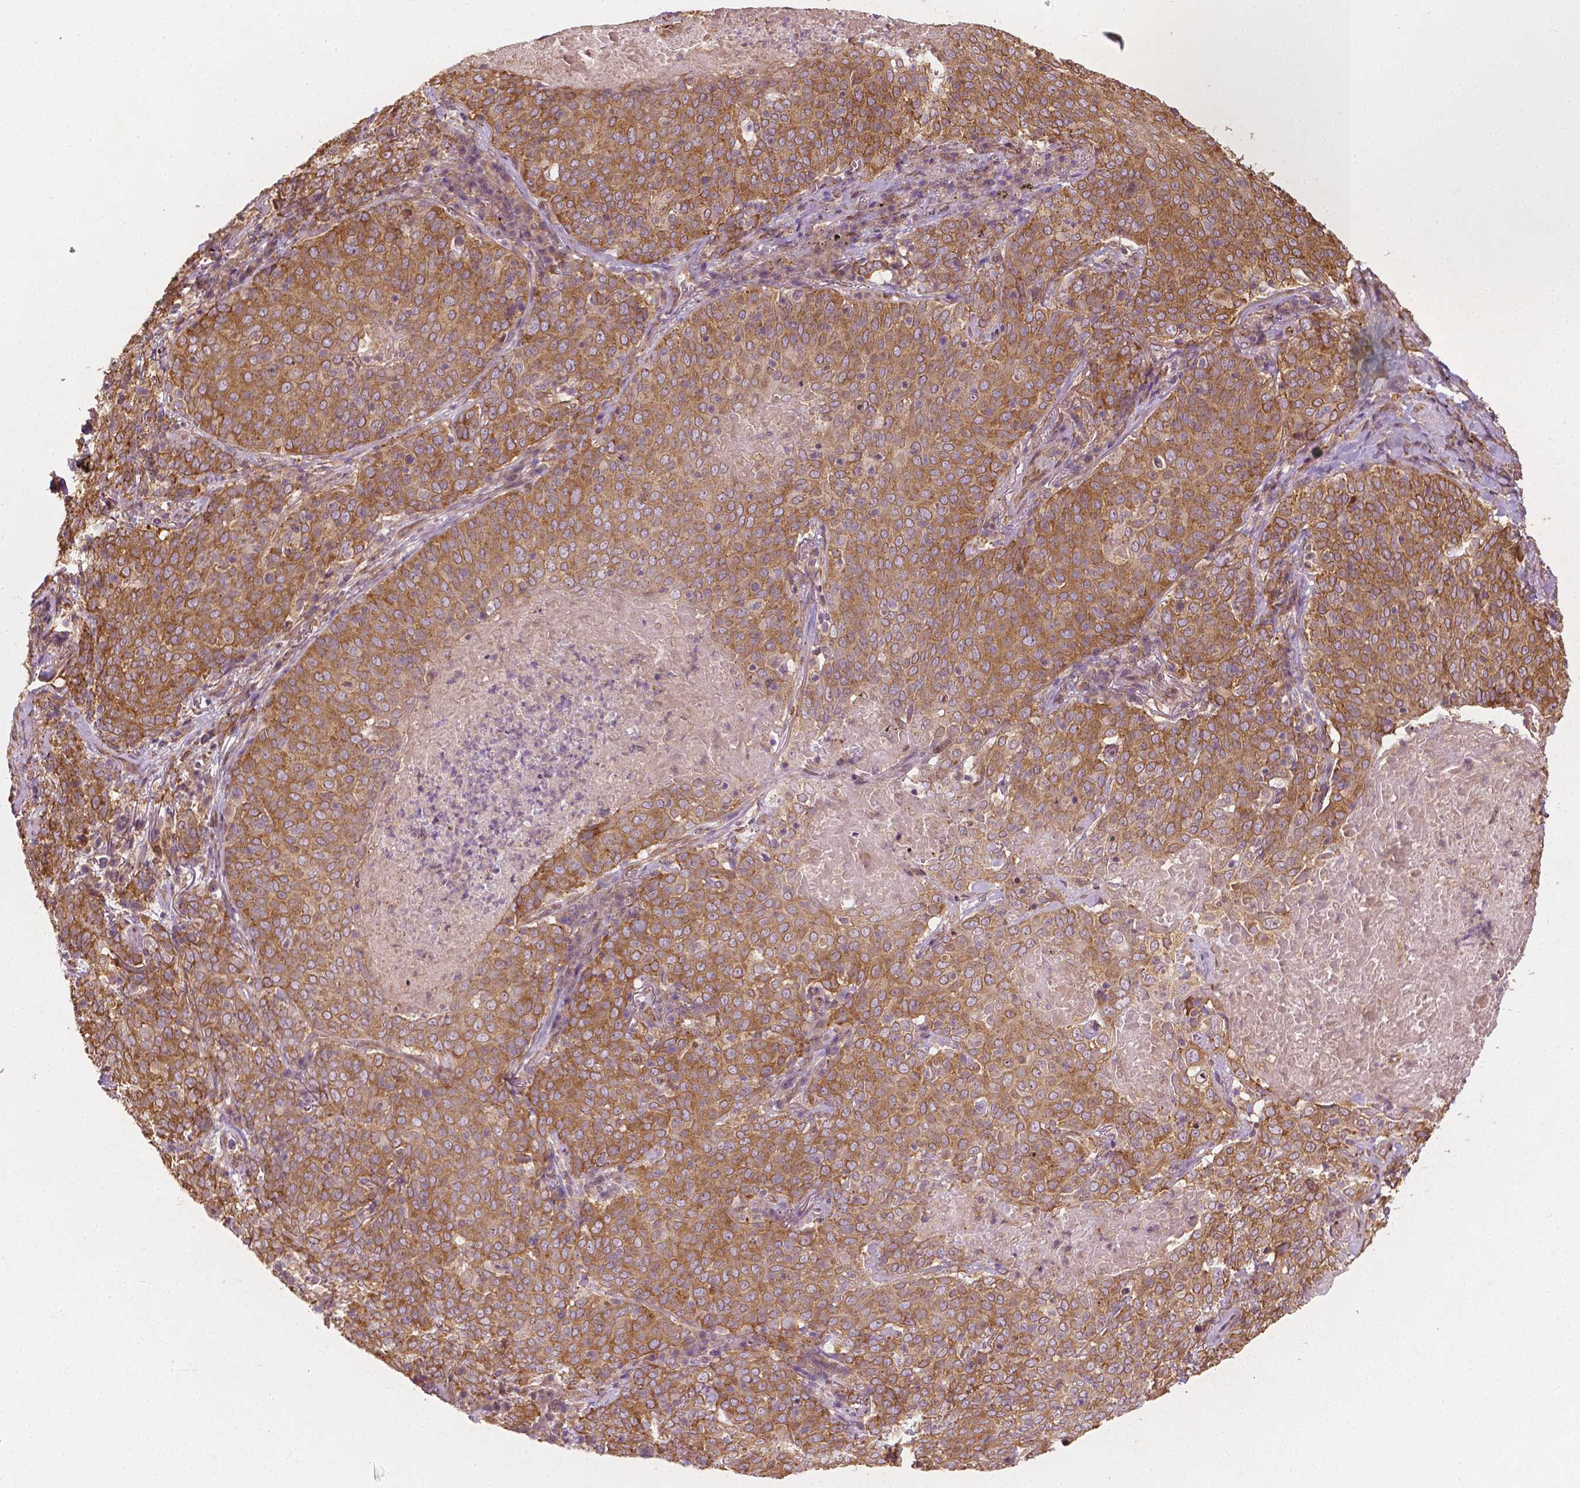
{"staining": {"intensity": "moderate", "quantity": ">75%", "location": "cytoplasmic/membranous"}, "tissue": "lung cancer", "cell_type": "Tumor cells", "image_type": "cancer", "snomed": [{"axis": "morphology", "description": "Squamous cell carcinoma, NOS"}, {"axis": "topography", "description": "Lung"}], "caption": "Tumor cells demonstrate medium levels of moderate cytoplasmic/membranous positivity in about >75% of cells in lung cancer. The staining is performed using DAB (3,3'-diaminobenzidine) brown chromogen to label protein expression. The nuclei are counter-stained blue using hematoxylin.", "gene": "G3BP1", "patient": {"sex": "male", "age": 82}}